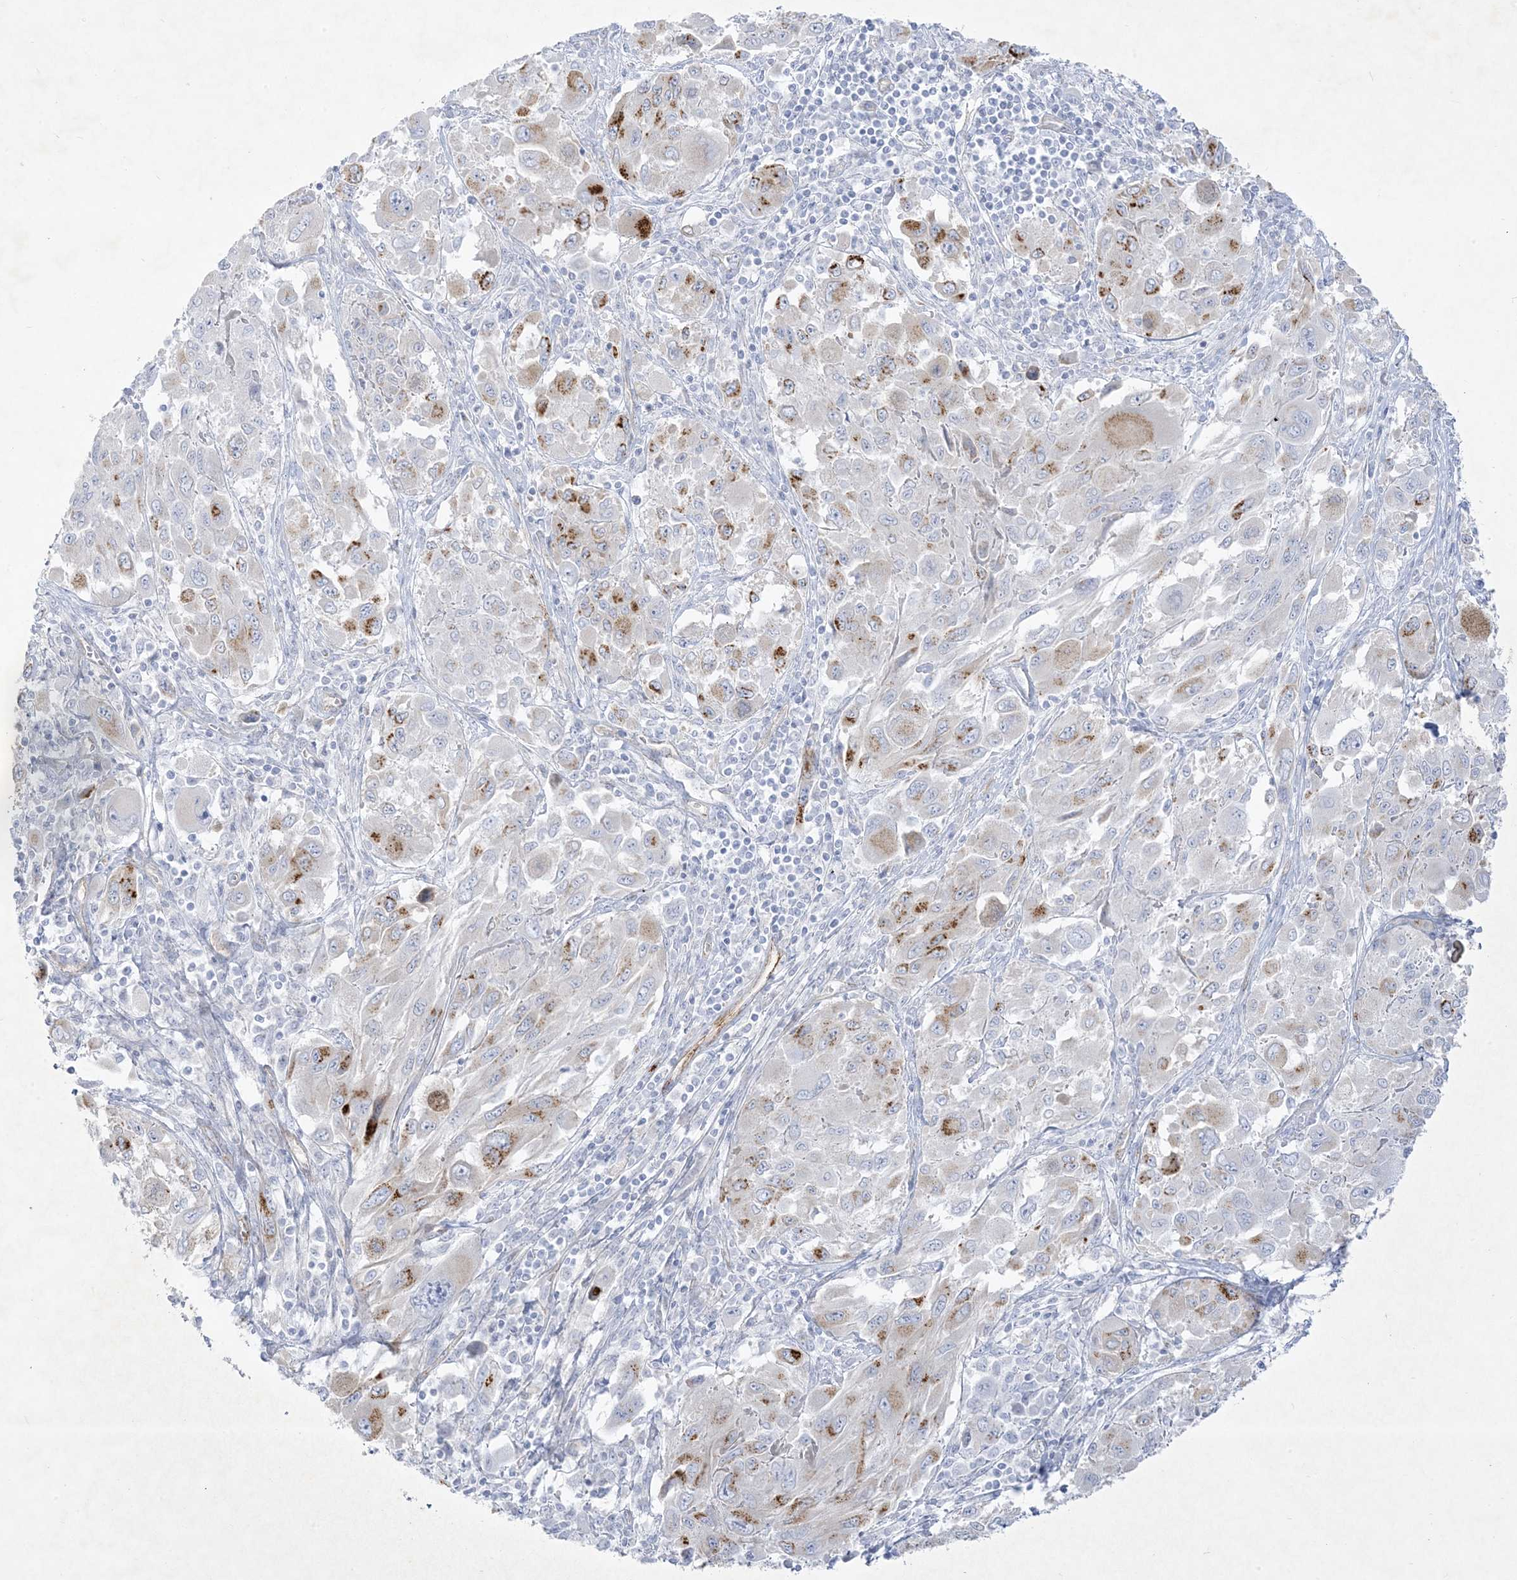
{"staining": {"intensity": "moderate", "quantity": "<25%", "location": "cytoplasmic/membranous"}, "tissue": "melanoma", "cell_type": "Tumor cells", "image_type": "cancer", "snomed": [{"axis": "morphology", "description": "Malignant melanoma, NOS"}, {"axis": "topography", "description": "Skin"}], "caption": "High-magnification brightfield microscopy of malignant melanoma stained with DAB (3,3'-diaminobenzidine) (brown) and counterstained with hematoxylin (blue). tumor cells exhibit moderate cytoplasmic/membranous positivity is present in about<25% of cells.", "gene": "B3GNT7", "patient": {"sex": "female", "age": 91}}